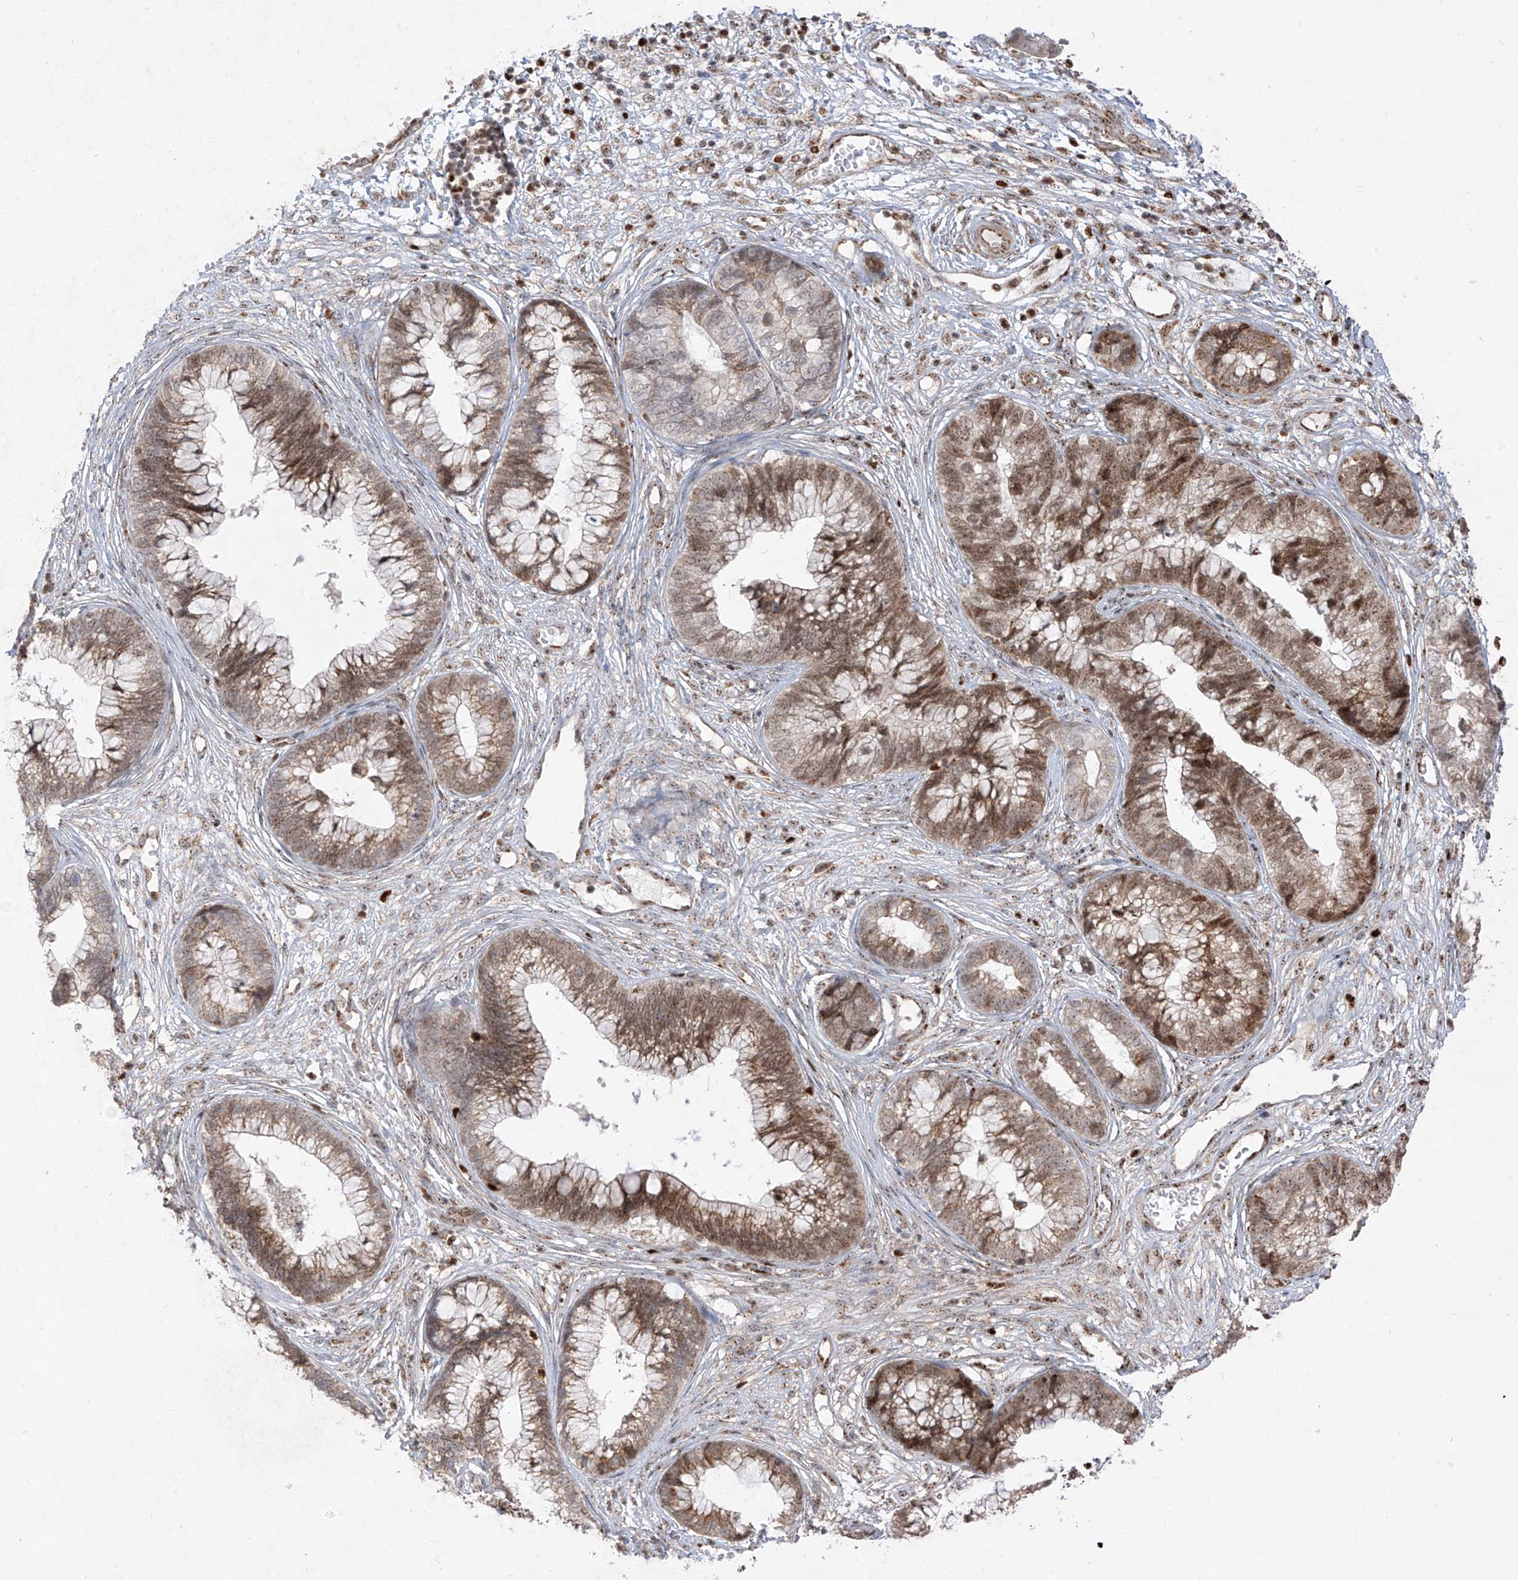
{"staining": {"intensity": "moderate", "quantity": ">75%", "location": "cytoplasmic/membranous,nuclear"}, "tissue": "cervical cancer", "cell_type": "Tumor cells", "image_type": "cancer", "snomed": [{"axis": "morphology", "description": "Adenocarcinoma, NOS"}, {"axis": "topography", "description": "Cervix"}], "caption": "A brown stain highlights moderate cytoplasmic/membranous and nuclear positivity of a protein in cervical adenocarcinoma tumor cells. Ihc stains the protein of interest in brown and the nuclei are stained blue.", "gene": "ZBTB8A", "patient": {"sex": "female", "age": 44}}